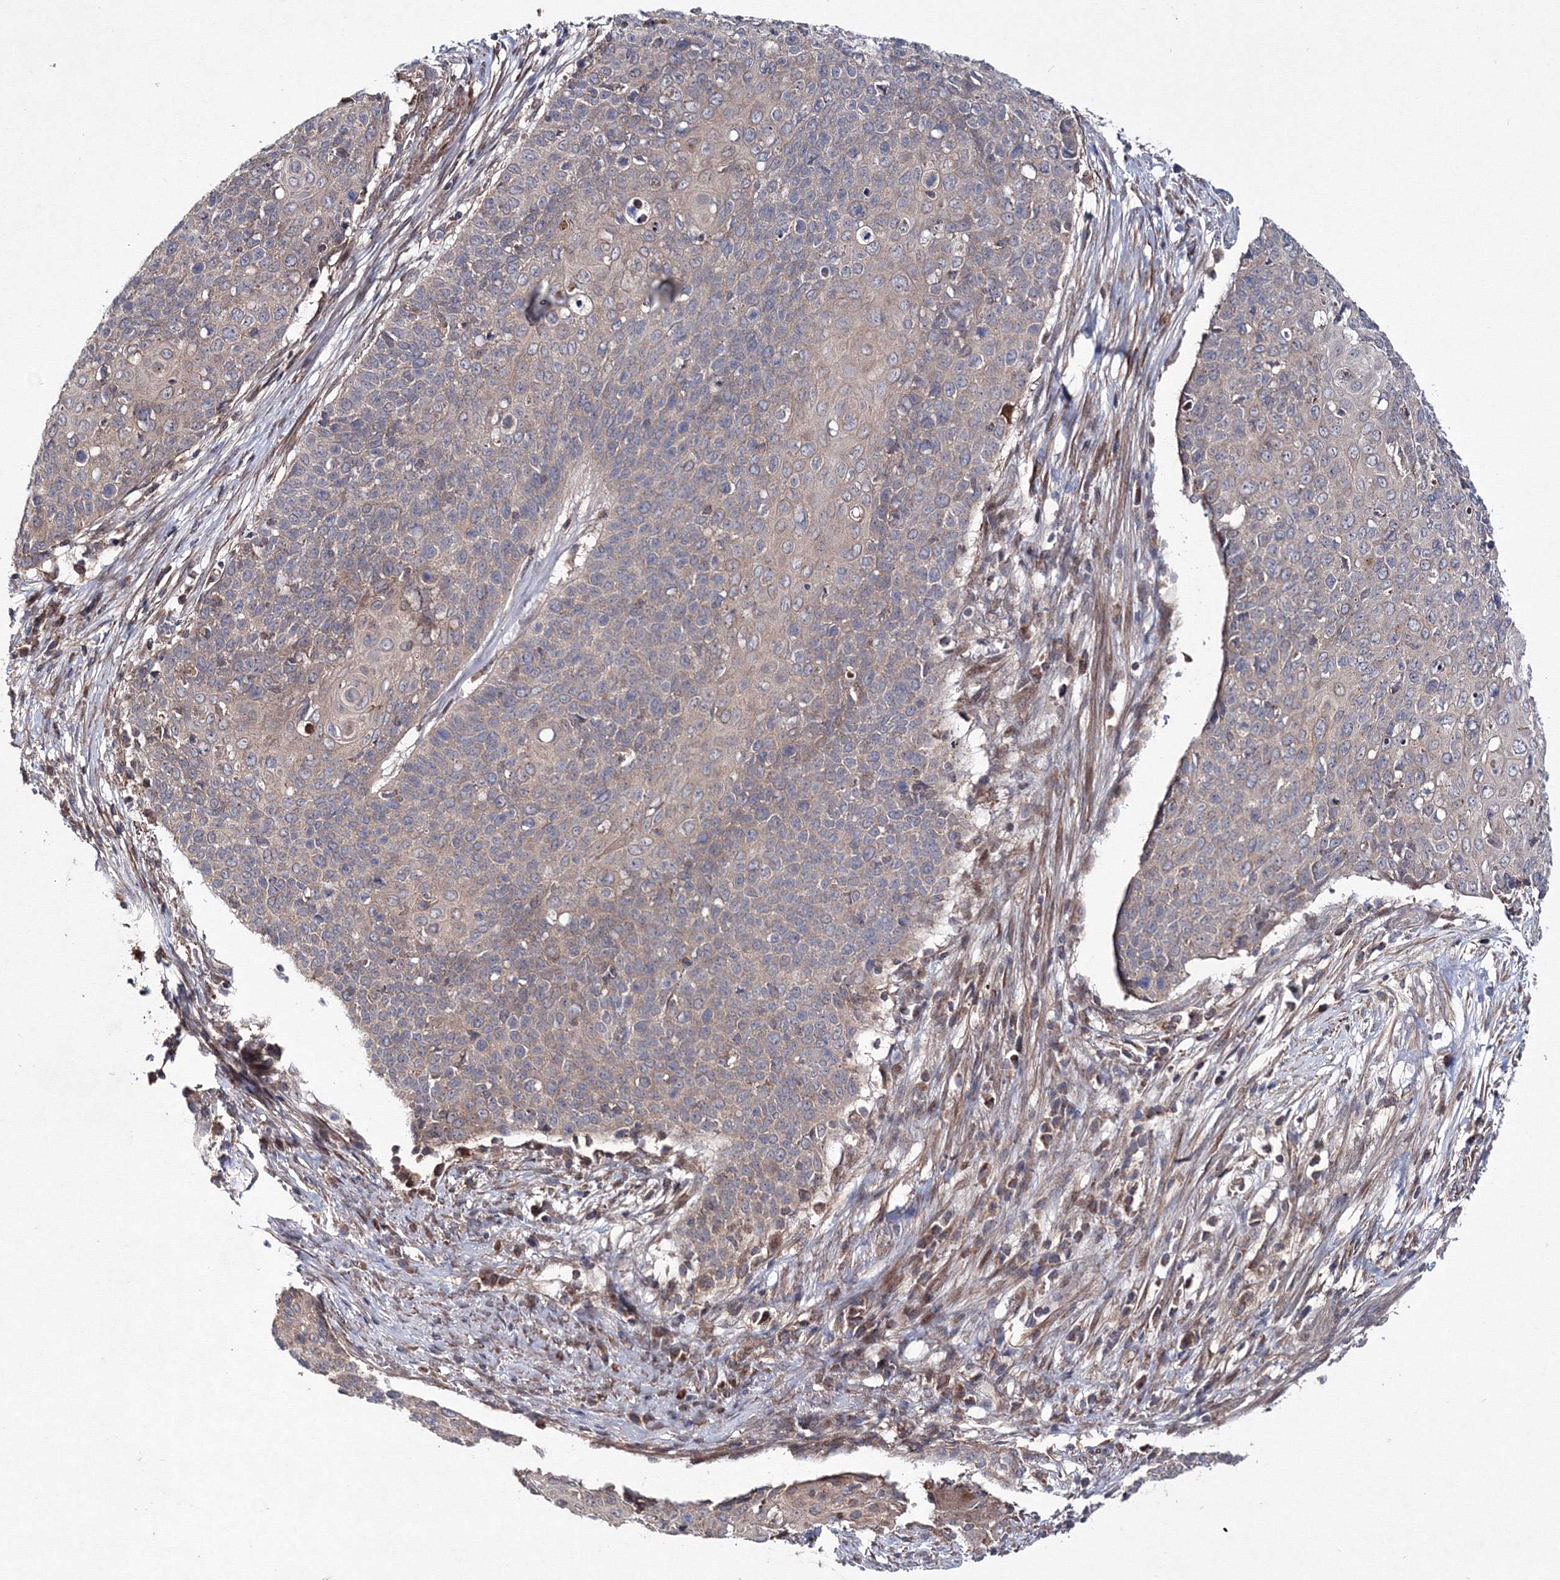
{"staining": {"intensity": "weak", "quantity": "<25%", "location": "cytoplasmic/membranous"}, "tissue": "cervical cancer", "cell_type": "Tumor cells", "image_type": "cancer", "snomed": [{"axis": "morphology", "description": "Squamous cell carcinoma, NOS"}, {"axis": "topography", "description": "Cervix"}], "caption": "Tumor cells show no significant protein expression in cervical squamous cell carcinoma.", "gene": "PPP2R2B", "patient": {"sex": "female", "age": 39}}